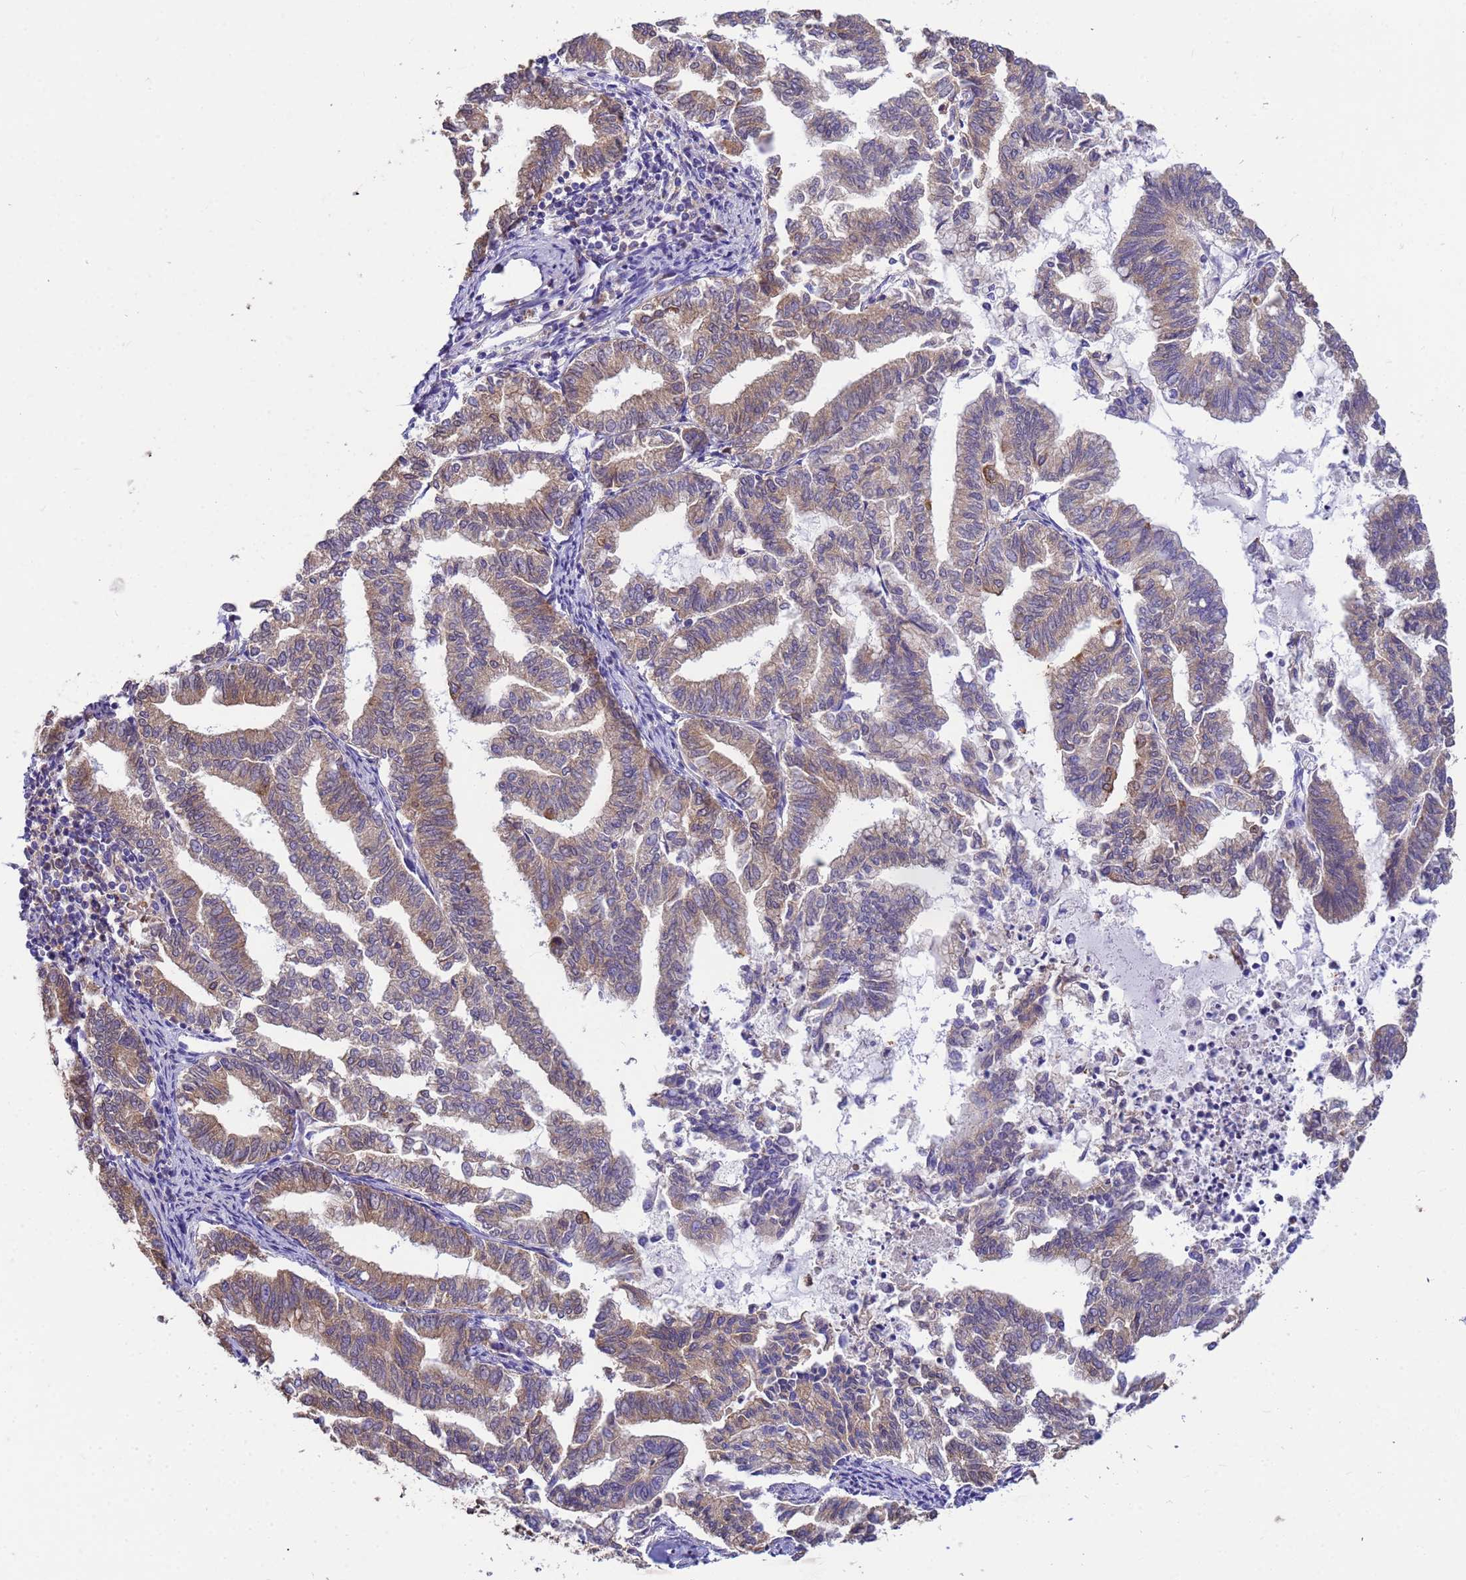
{"staining": {"intensity": "weak", "quantity": ">75%", "location": "cytoplasmic/membranous"}, "tissue": "endometrial cancer", "cell_type": "Tumor cells", "image_type": "cancer", "snomed": [{"axis": "morphology", "description": "Adenocarcinoma, NOS"}, {"axis": "topography", "description": "Endometrium"}], "caption": "Immunohistochemical staining of endometrial cancer reveals low levels of weak cytoplasmic/membranous protein staining in about >75% of tumor cells.", "gene": "TUBB1", "patient": {"sex": "female", "age": 79}}